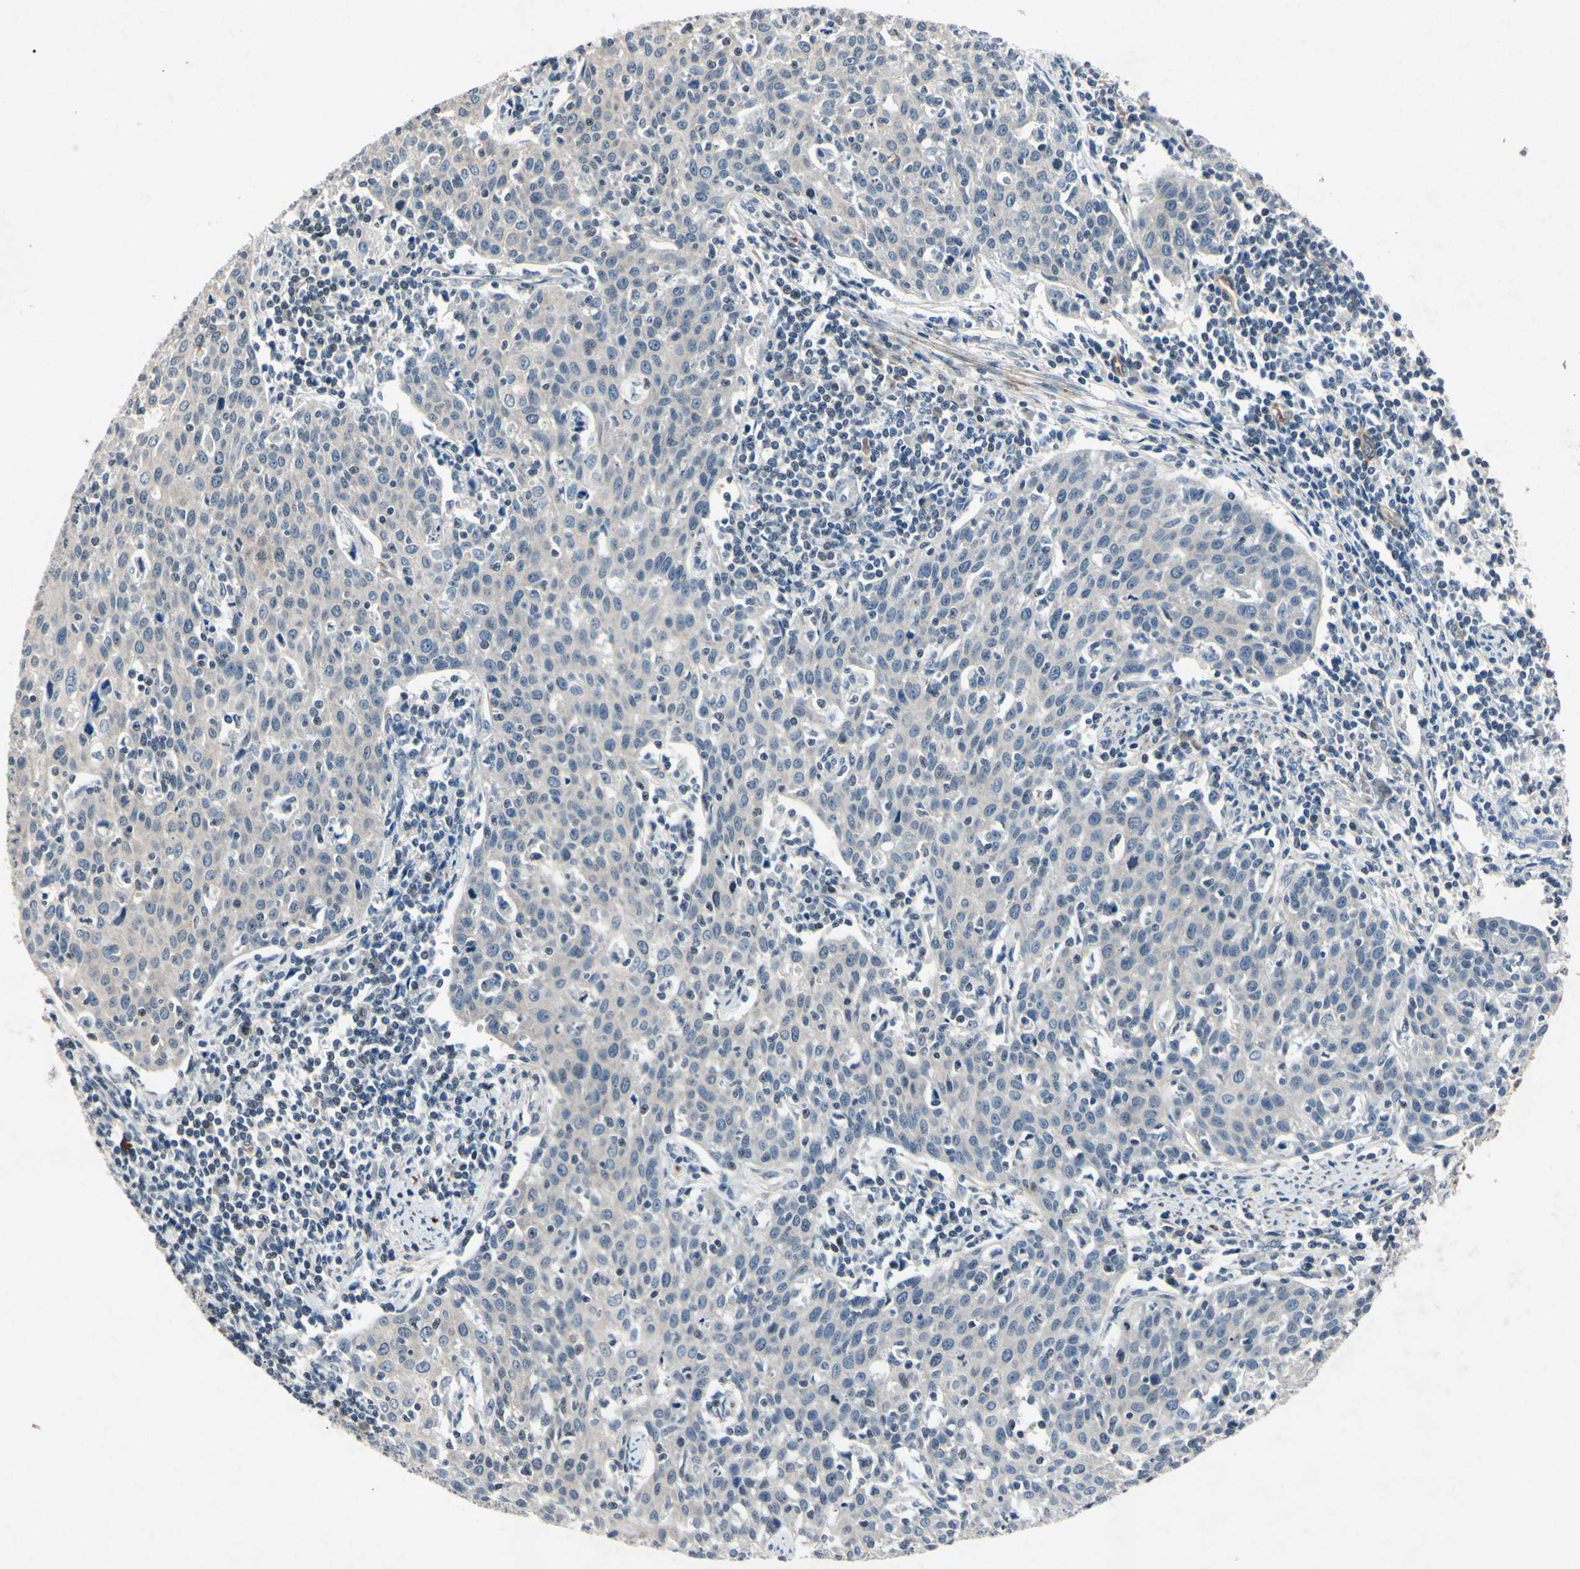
{"staining": {"intensity": "negative", "quantity": "none", "location": "none"}, "tissue": "cervical cancer", "cell_type": "Tumor cells", "image_type": "cancer", "snomed": [{"axis": "morphology", "description": "Squamous cell carcinoma, NOS"}, {"axis": "topography", "description": "Cervix"}], "caption": "Immunohistochemistry of cervical cancer (squamous cell carcinoma) displays no positivity in tumor cells.", "gene": "AEBP1", "patient": {"sex": "female", "age": 38}}